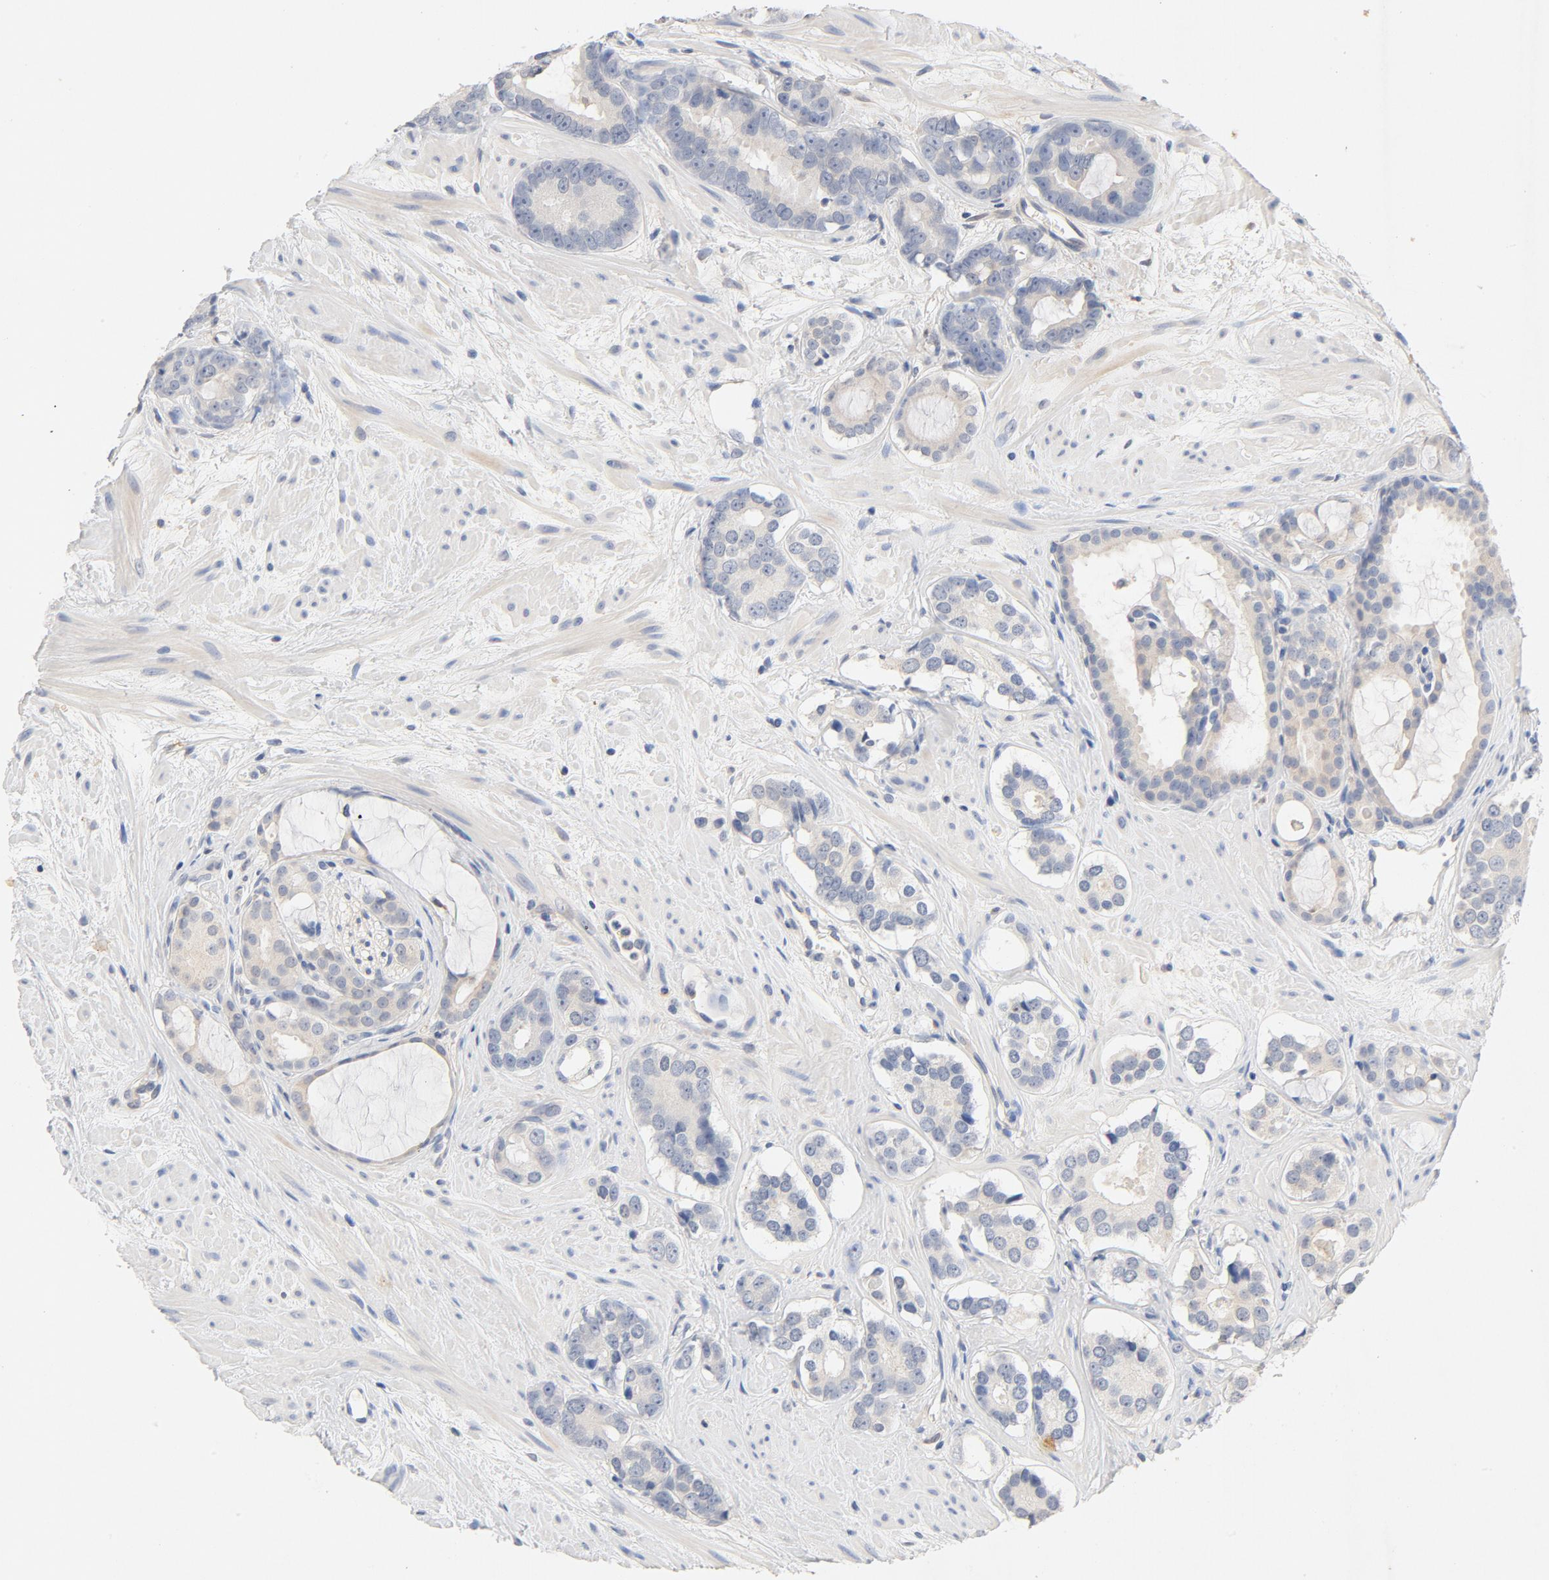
{"staining": {"intensity": "negative", "quantity": "none", "location": "none"}, "tissue": "prostate cancer", "cell_type": "Tumor cells", "image_type": "cancer", "snomed": [{"axis": "morphology", "description": "Adenocarcinoma, Low grade"}, {"axis": "topography", "description": "Prostate"}], "caption": "DAB immunohistochemical staining of prostate cancer reveals no significant staining in tumor cells.", "gene": "STAT1", "patient": {"sex": "male", "age": 57}}